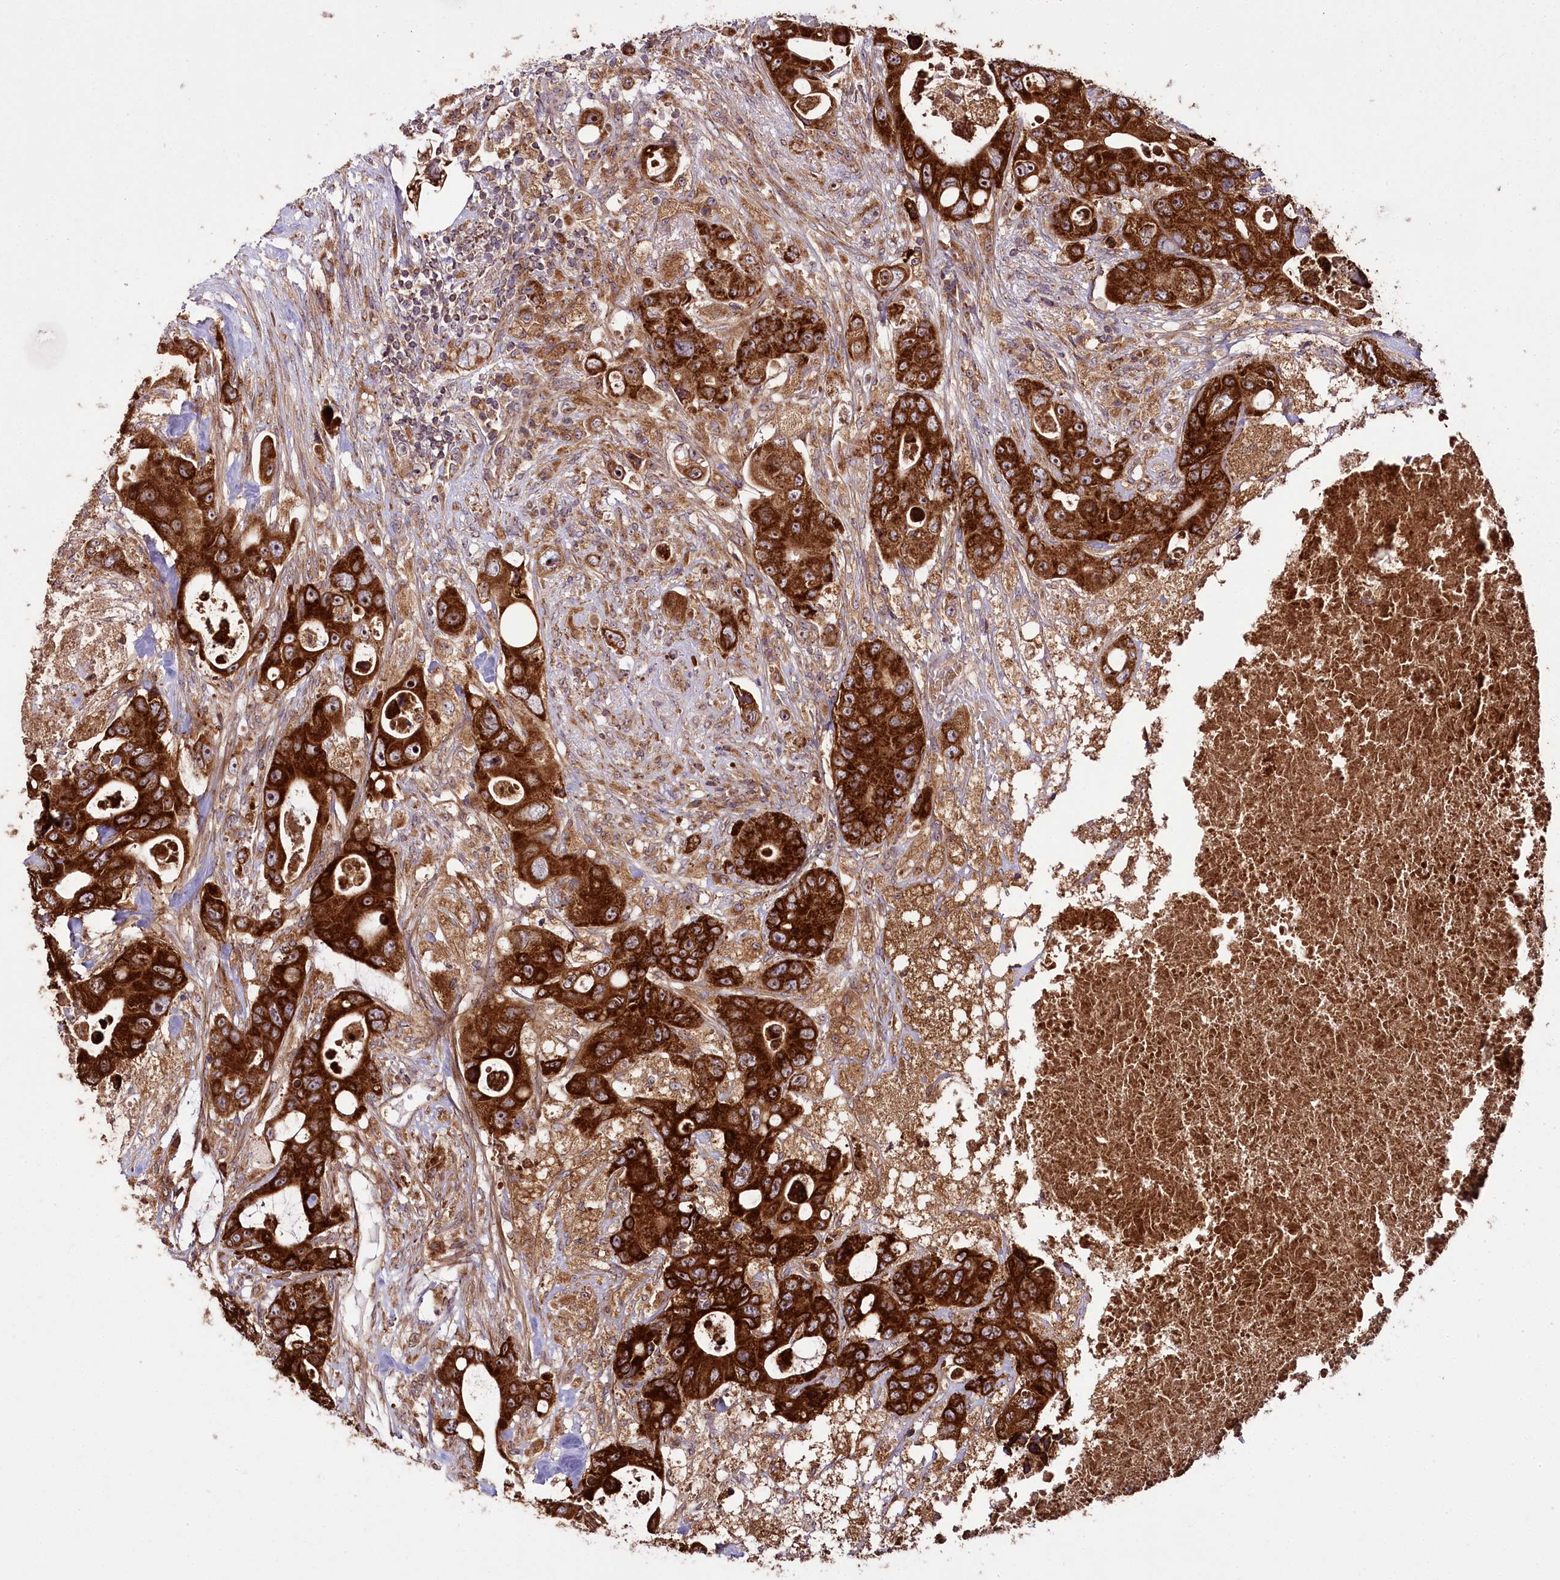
{"staining": {"intensity": "strong", "quantity": ">75%", "location": "cytoplasmic/membranous,nuclear"}, "tissue": "colorectal cancer", "cell_type": "Tumor cells", "image_type": "cancer", "snomed": [{"axis": "morphology", "description": "Adenocarcinoma, NOS"}, {"axis": "topography", "description": "Colon"}], "caption": "Protein staining of adenocarcinoma (colorectal) tissue shows strong cytoplasmic/membranous and nuclear expression in about >75% of tumor cells.", "gene": "RAB7A", "patient": {"sex": "female", "age": 46}}